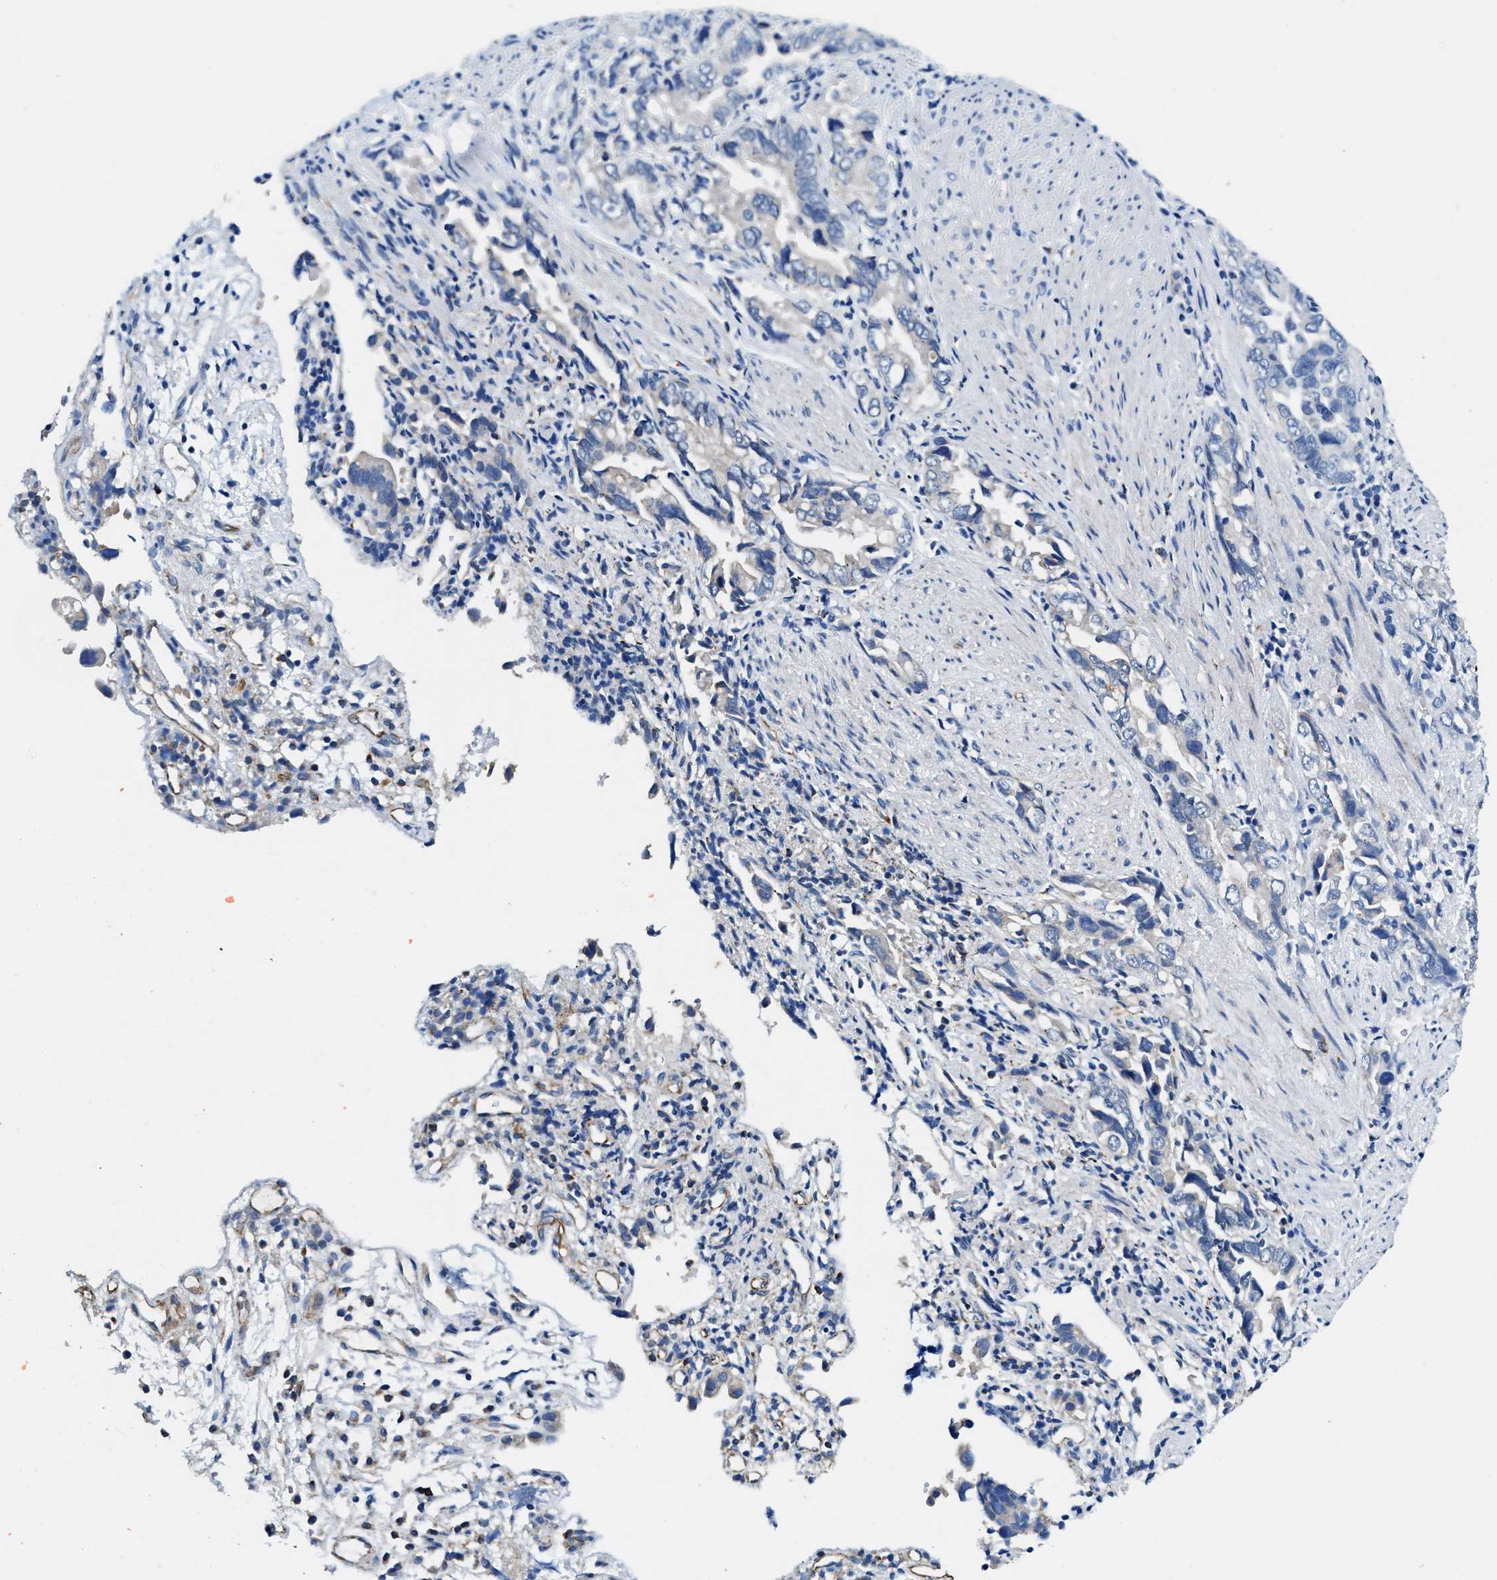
{"staining": {"intensity": "negative", "quantity": "none", "location": "none"}, "tissue": "liver cancer", "cell_type": "Tumor cells", "image_type": "cancer", "snomed": [{"axis": "morphology", "description": "Cholangiocarcinoma"}, {"axis": "topography", "description": "Liver"}], "caption": "A histopathology image of liver cancer (cholangiocarcinoma) stained for a protein shows no brown staining in tumor cells.", "gene": "CDK15", "patient": {"sex": "female", "age": 79}}